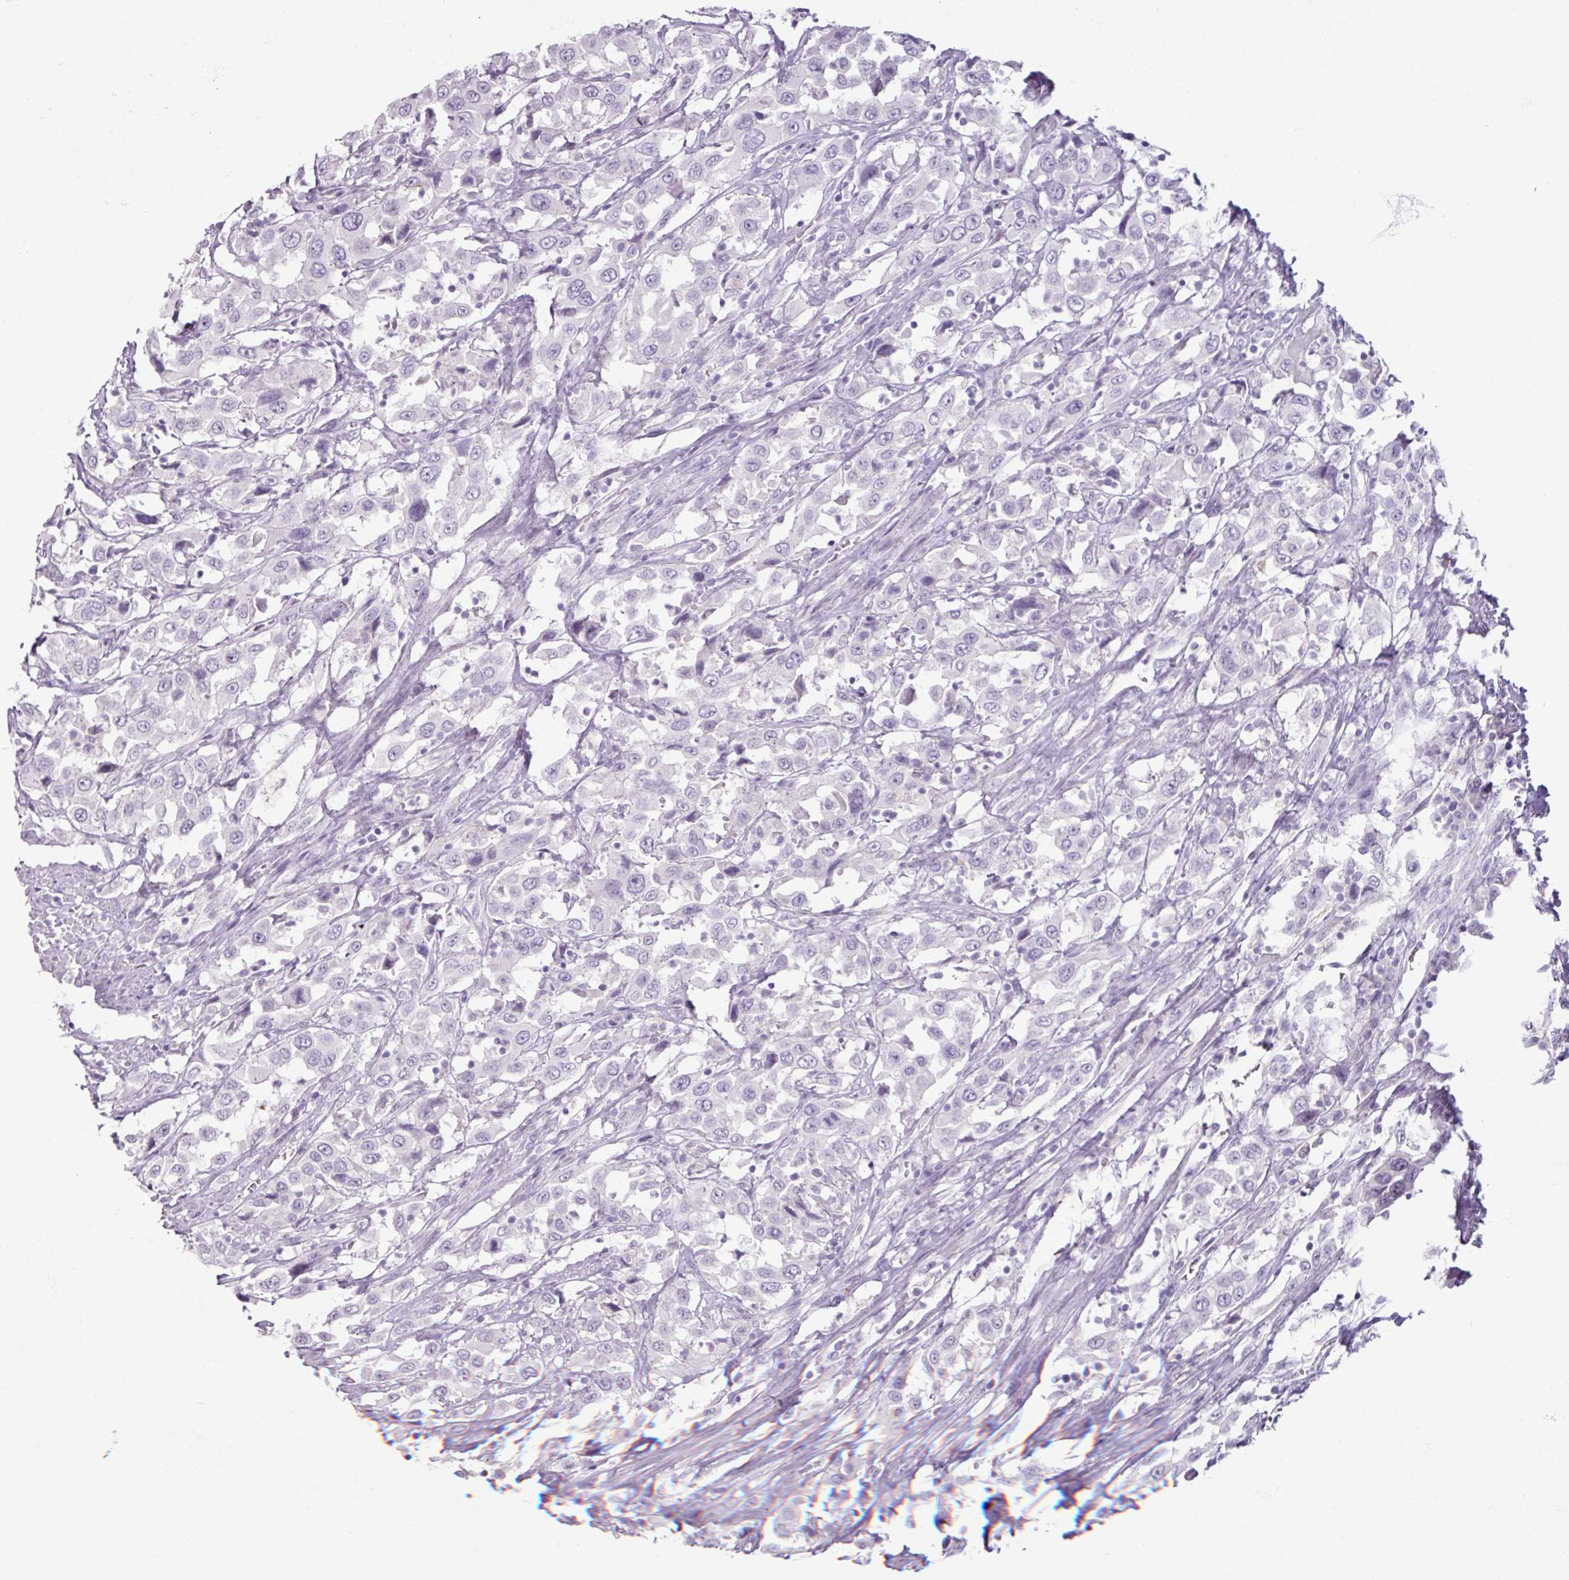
{"staining": {"intensity": "negative", "quantity": "none", "location": "none"}, "tissue": "urothelial cancer", "cell_type": "Tumor cells", "image_type": "cancer", "snomed": [{"axis": "morphology", "description": "Urothelial carcinoma, High grade"}, {"axis": "topography", "description": "Urinary bladder"}], "caption": "Human high-grade urothelial carcinoma stained for a protein using immunohistochemistry displays no staining in tumor cells.", "gene": "SLC27A5", "patient": {"sex": "male", "age": 61}}